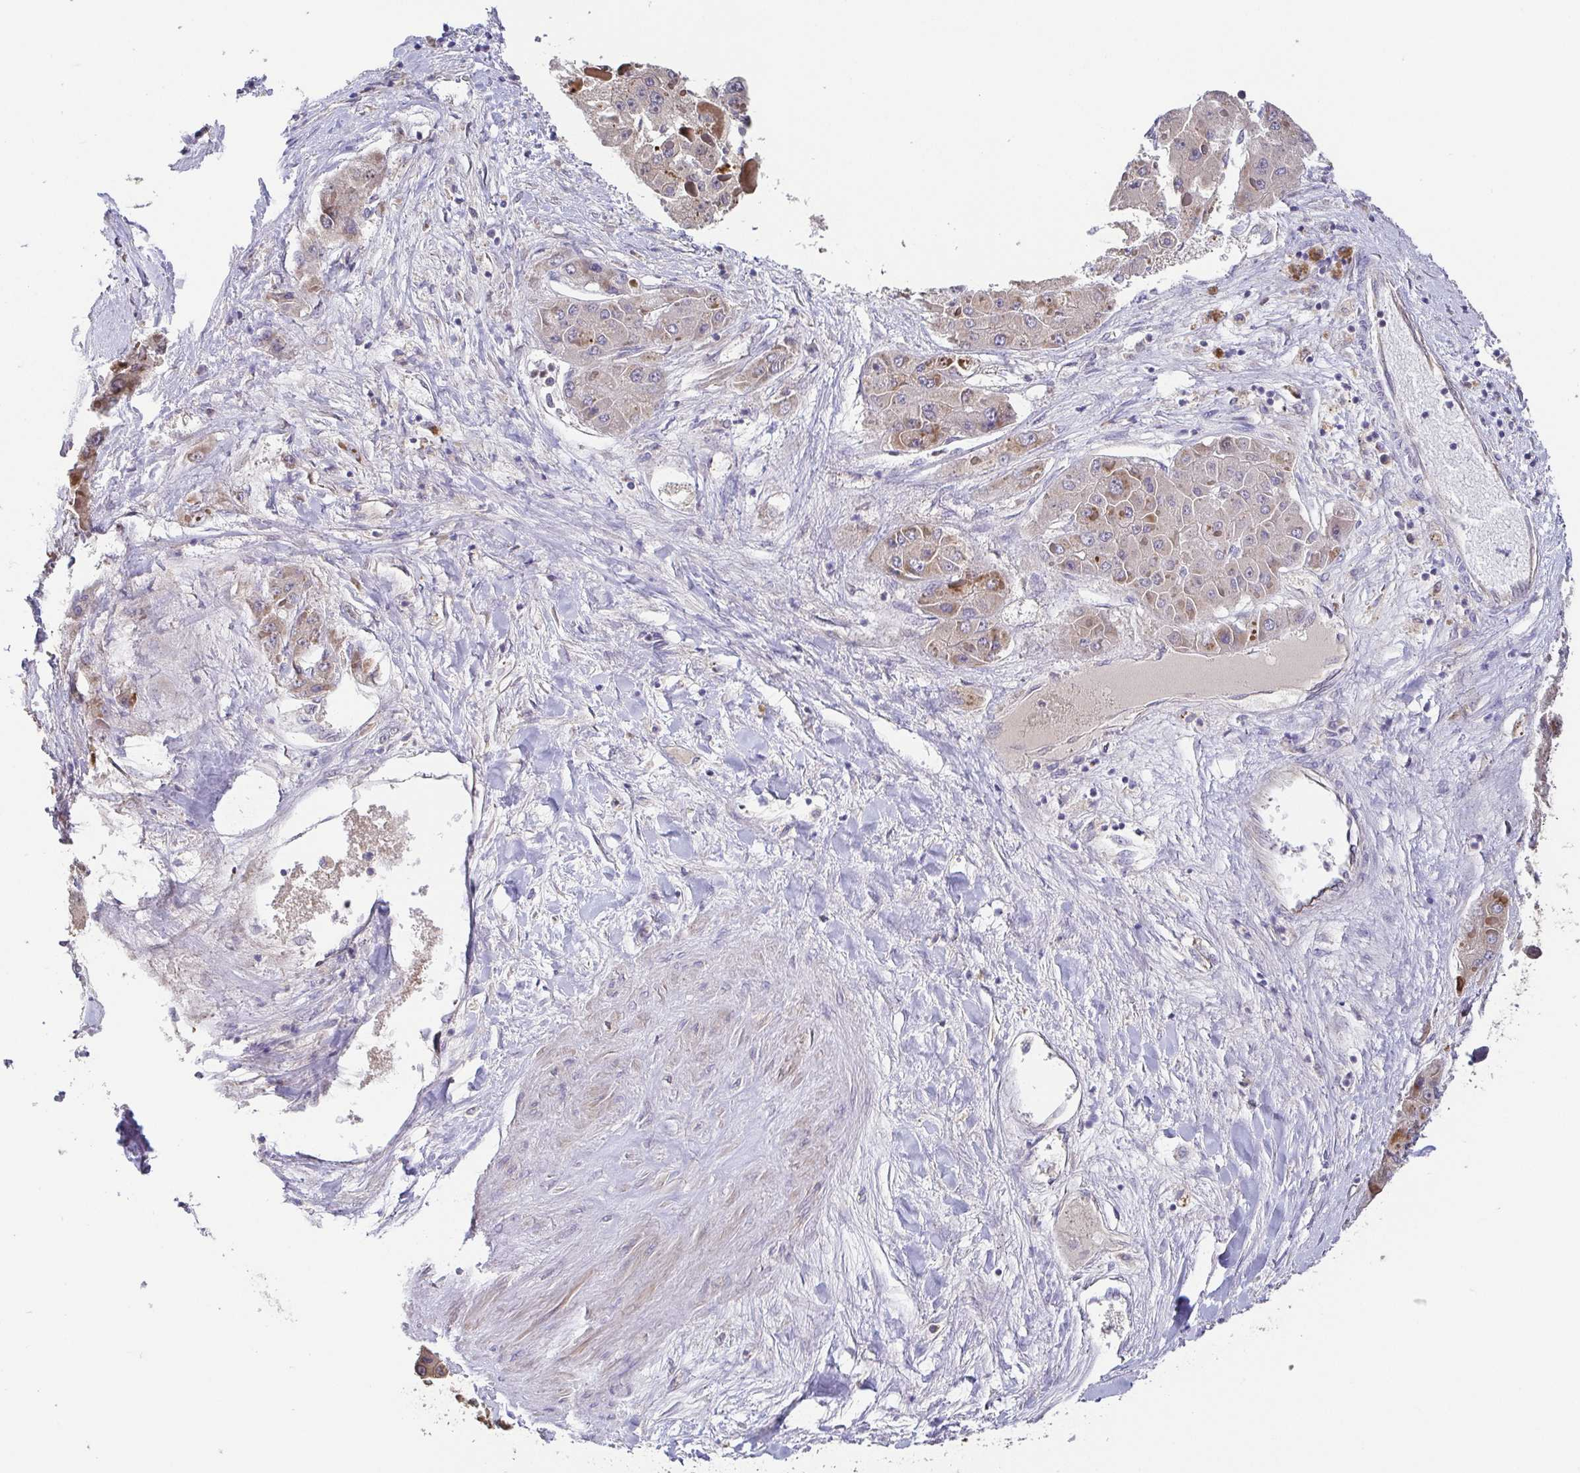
{"staining": {"intensity": "weak", "quantity": "<25%", "location": "cytoplasmic/membranous"}, "tissue": "liver cancer", "cell_type": "Tumor cells", "image_type": "cancer", "snomed": [{"axis": "morphology", "description": "Carcinoma, Hepatocellular, NOS"}, {"axis": "topography", "description": "Liver"}], "caption": "This histopathology image is of hepatocellular carcinoma (liver) stained with IHC to label a protein in brown with the nuclei are counter-stained blue. There is no staining in tumor cells.", "gene": "EIF3D", "patient": {"sex": "female", "age": 73}}